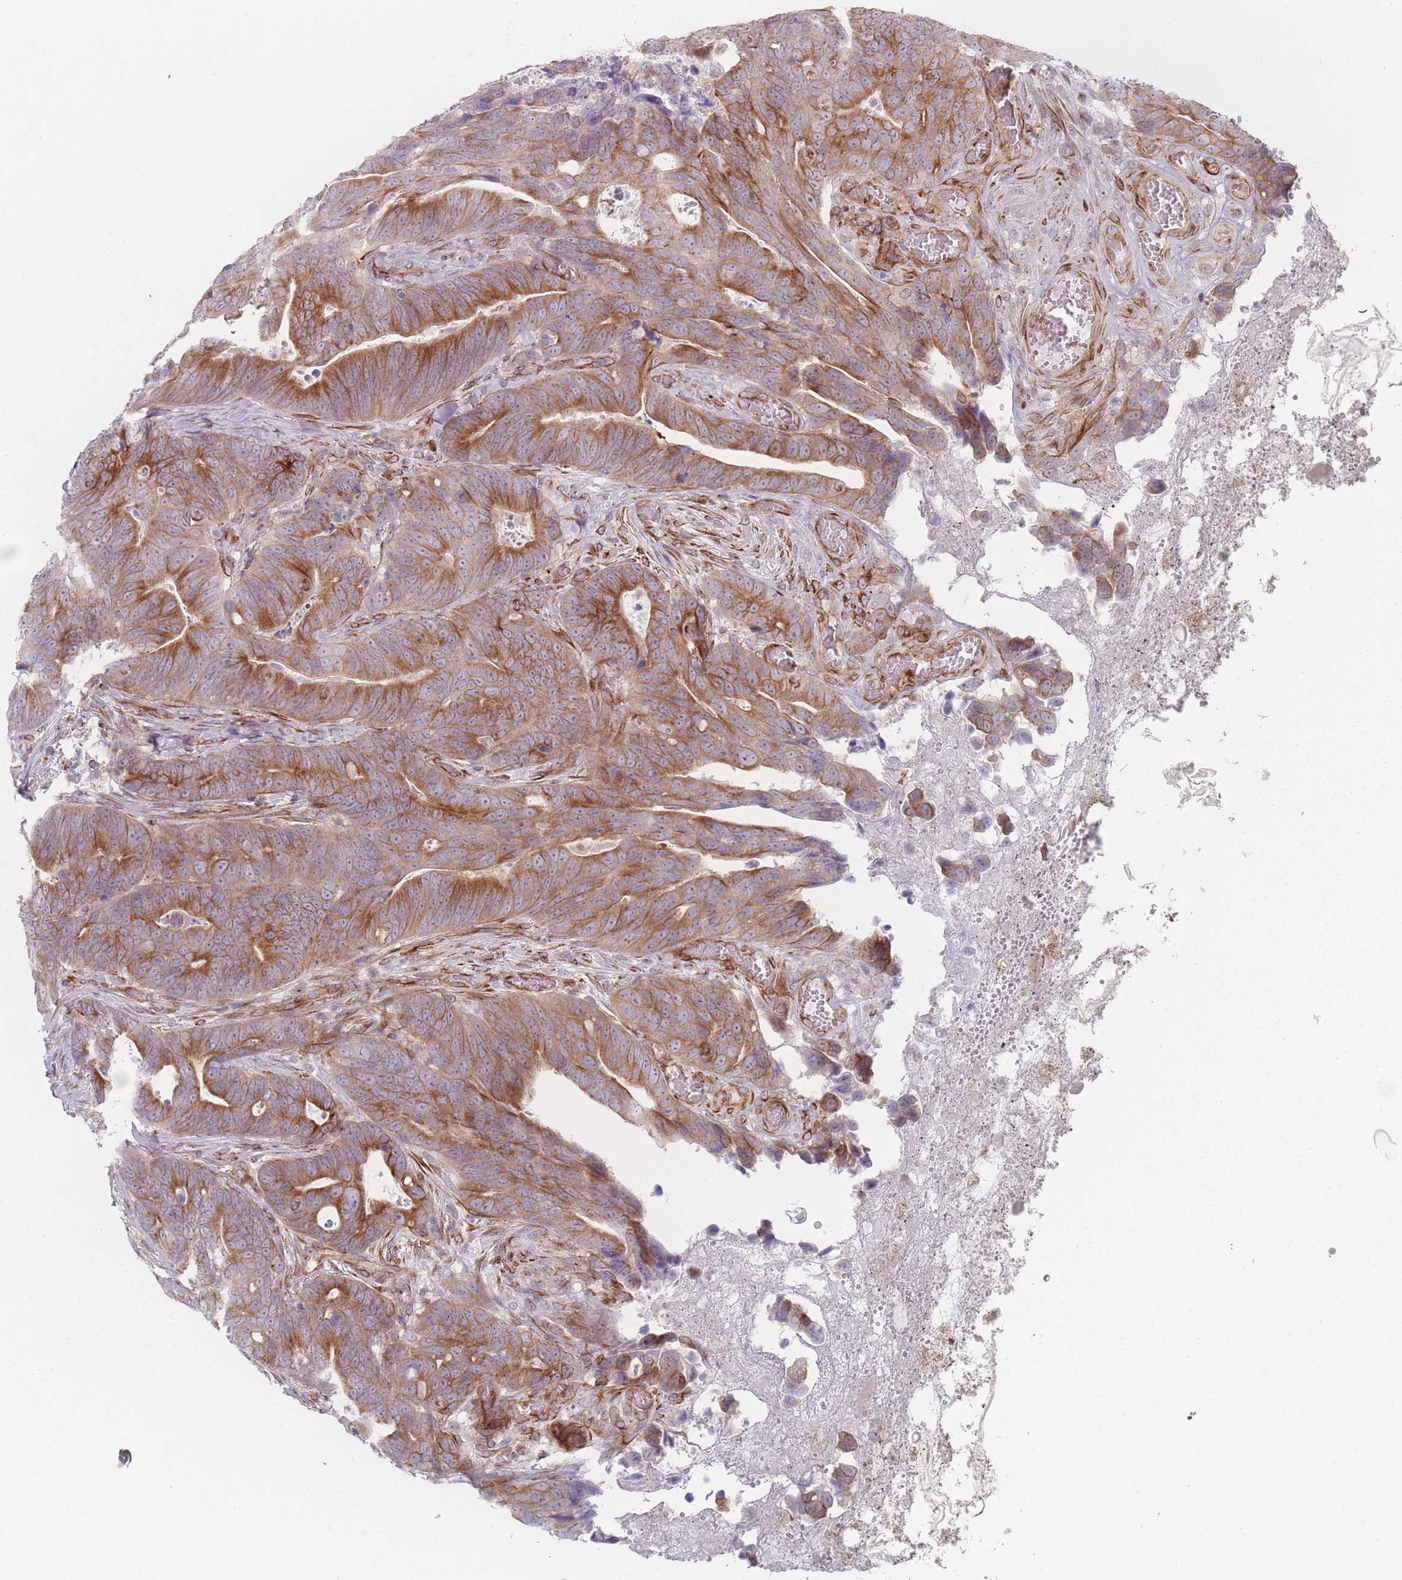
{"staining": {"intensity": "moderate", "quantity": ">75%", "location": "cytoplasmic/membranous"}, "tissue": "colorectal cancer", "cell_type": "Tumor cells", "image_type": "cancer", "snomed": [{"axis": "morphology", "description": "Adenocarcinoma, NOS"}, {"axis": "topography", "description": "Colon"}], "caption": "The photomicrograph shows a brown stain indicating the presence of a protein in the cytoplasmic/membranous of tumor cells in colorectal cancer.", "gene": "RNF4", "patient": {"sex": "female", "age": 82}}